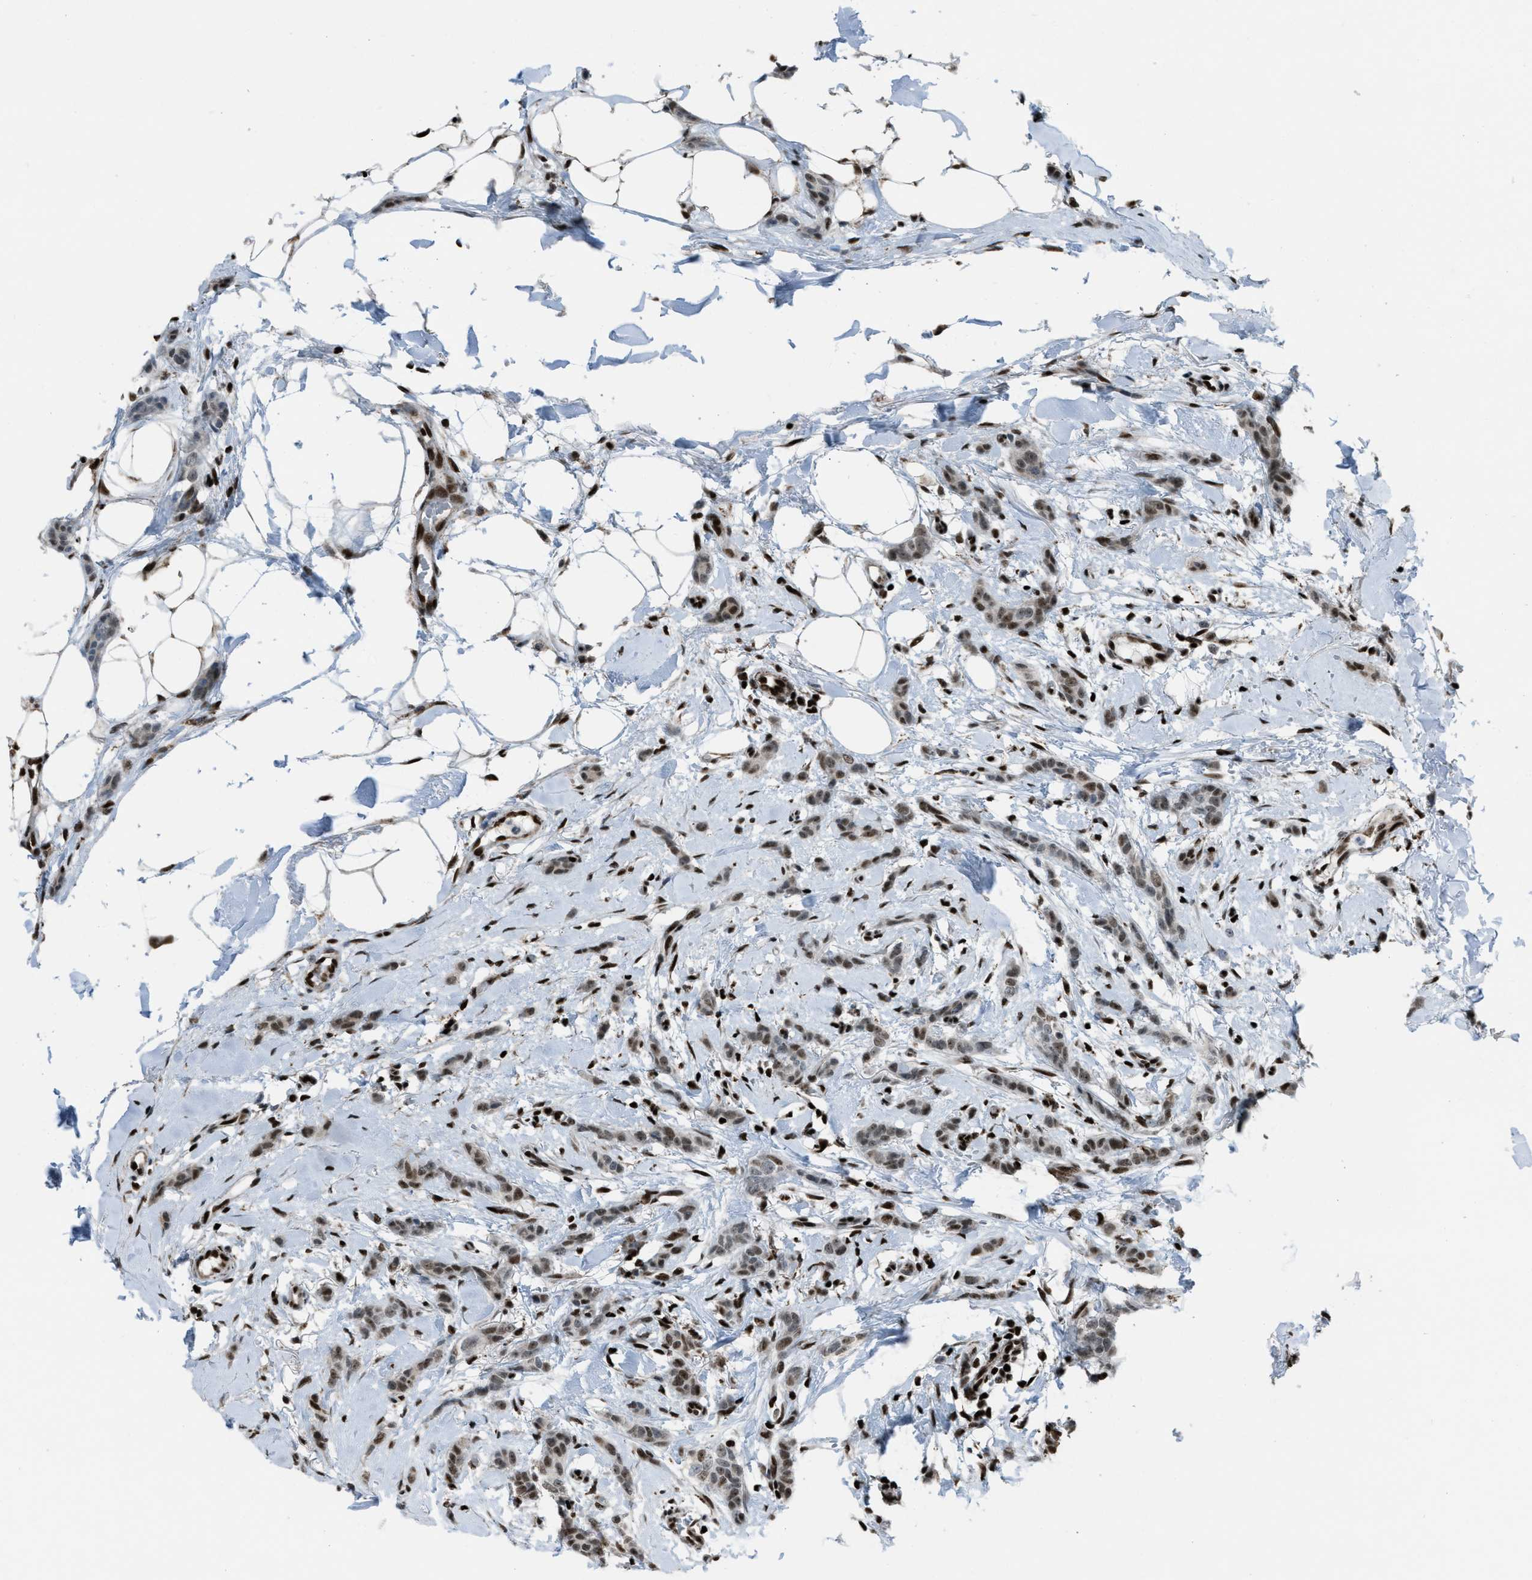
{"staining": {"intensity": "moderate", "quantity": ">75%", "location": "nuclear"}, "tissue": "breast cancer", "cell_type": "Tumor cells", "image_type": "cancer", "snomed": [{"axis": "morphology", "description": "Lobular carcinoma"}, {"axis": "topography", "description": "Skin"}, {"axis": "topography", "description": "Breast"}], "caption": "IHC staining of breast cancer, which demonstrates medium levels of moderate nuclear expression in about >75% of tumor cells indicating moderate nuclear protein expression. The staining was performed using DAB (3,3'-diaminobenzidine) (brown) for protein detection and nuclei were counterstained in hematoxylin (blue).", "gene": "SLFN5", "patient": {"sex": "female", "age": 46}}